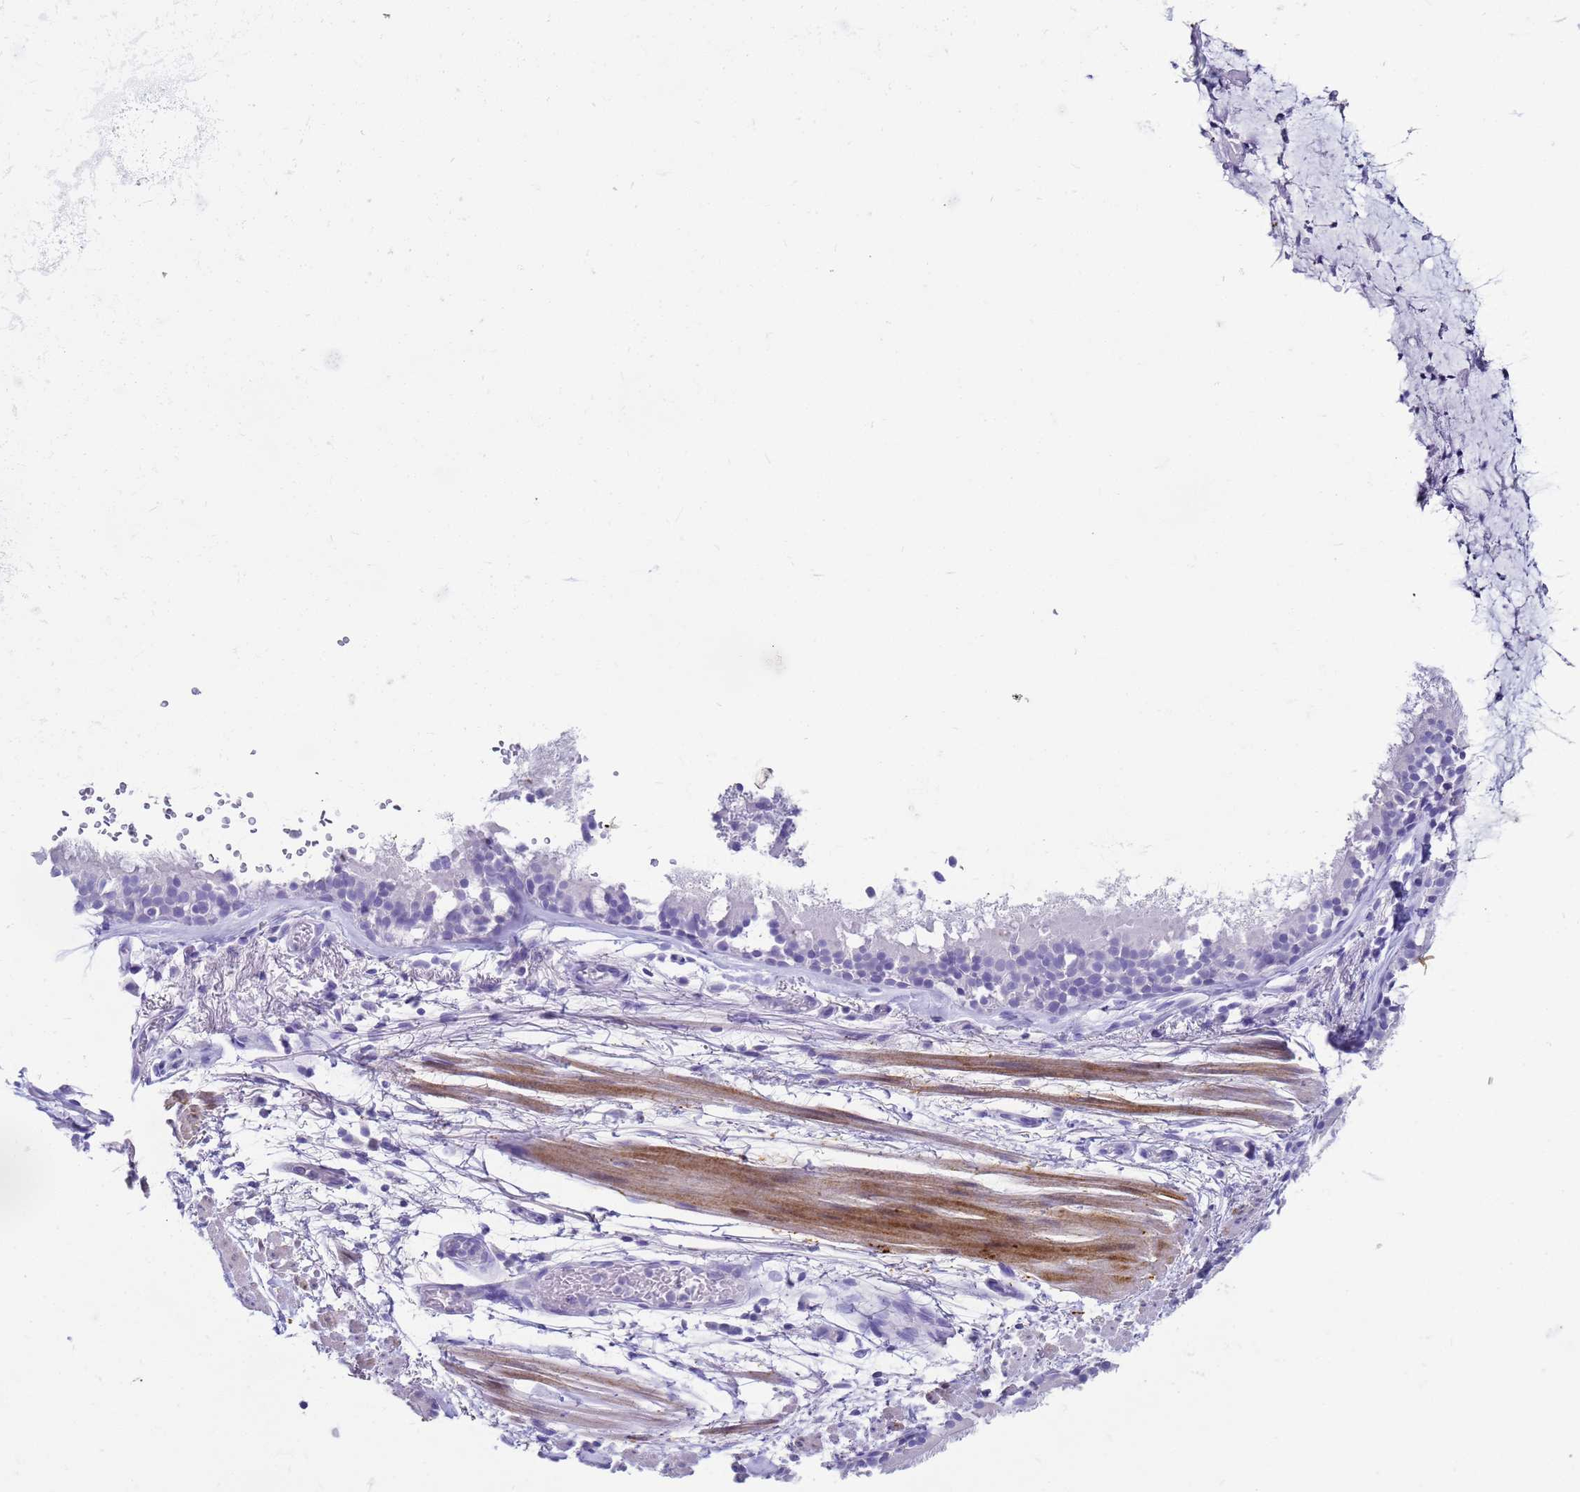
{"staining": {"intensity": "negative", "quantity": "none", "location": "none"}, "tissue": "adipose tissue", "cell_type": "Adipocytes", "image_type": "normal", "snomed": [{"axis": "morphology", "description": "Normal tissue, NOS"}, {"axis": "topography", "description": "Lymph node"}, {"axis": "topography", "description": "Cartilage tissue"}, {"axis": "topography", "description": "Bronchus"}], "caption": "IHC of unremarkable human adipose tissue shows no expression in adipocytes.", "gene": "CKB", "patient": {"sex": "male", "age": 63}}